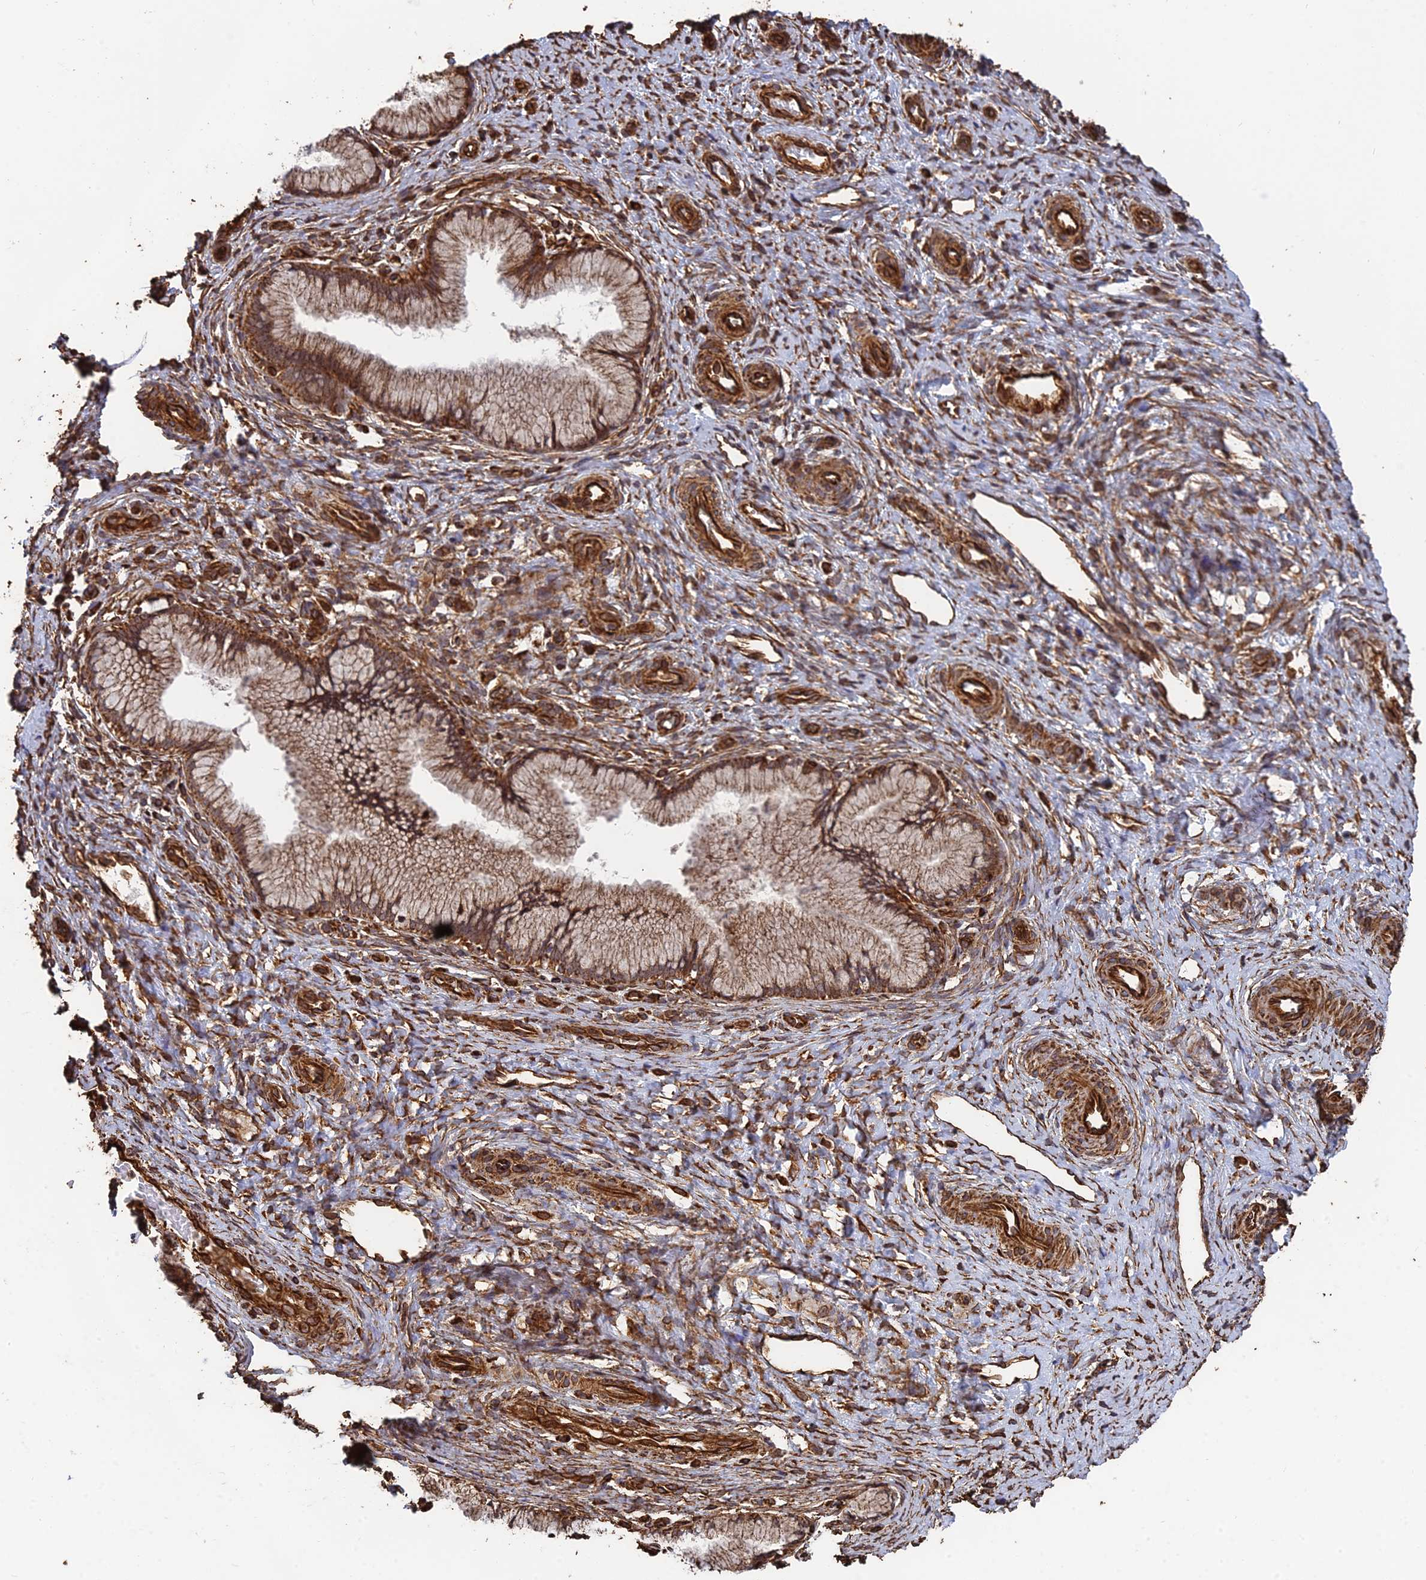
{"staining": {"intensity": "strong", "quantity": ">75%", "location": "cytoplasmic/membranous"}, "tissue": "cervix", "cell_type": "Glandular cells", "image_type": "normal", "snomed": [{"axis": "morphology", "description": "Normal tissue, NOS"}, {"axis": "topography", "description": "Cervix"}], "caption": "Immunohistochemical staining of unremarkable human cervix exhibits high levels of strong cytoplasmic/membranous expression in approximately >75% of glandular cells.", "gene": "DSTYK", "patient": {"sex": "female", "age": 36}}